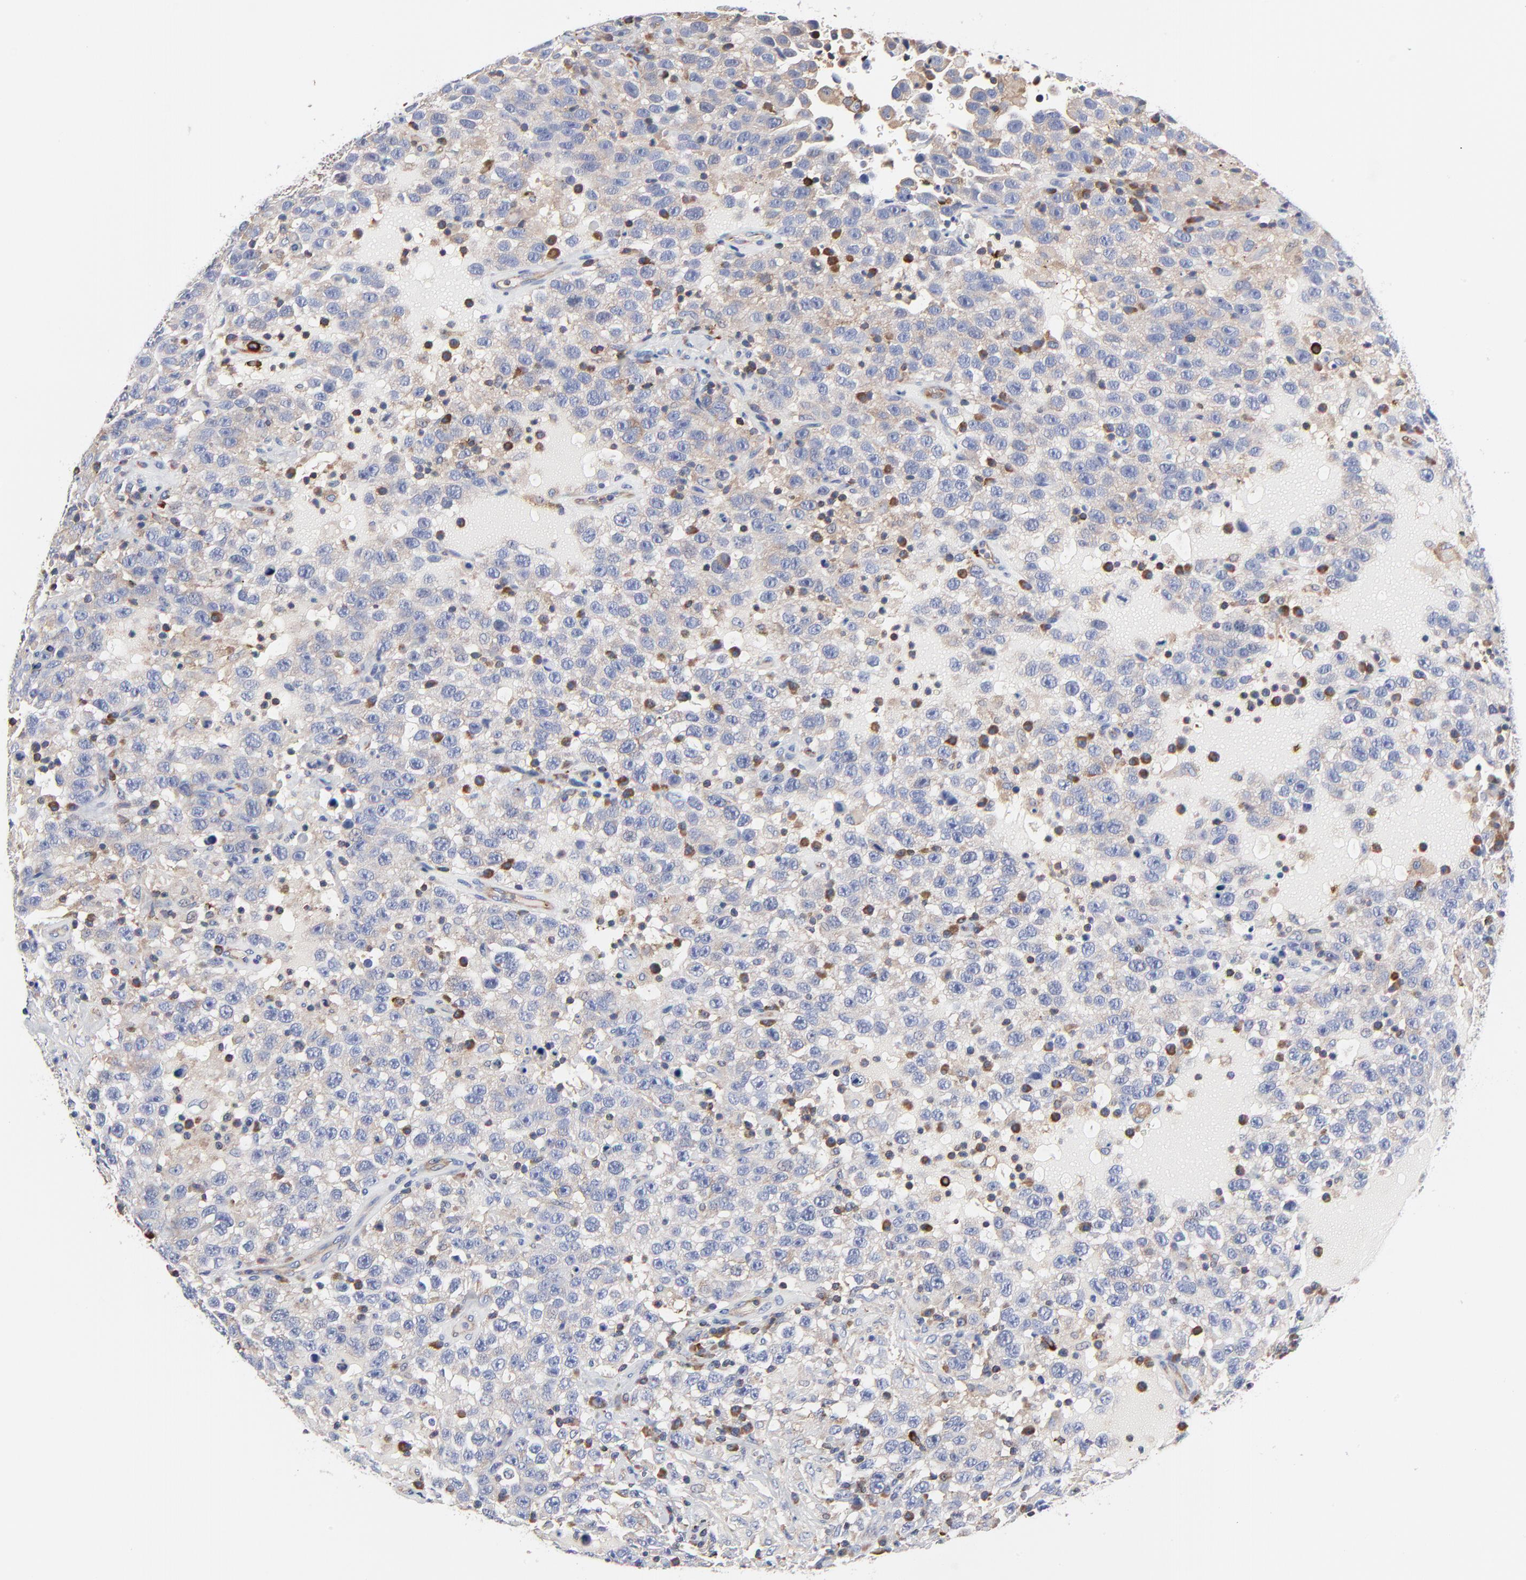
{"staining": {"intensity": "negative", "quantity": "none", "location": "none"}, "tissue": "testis cancer", "cell_type": "Tumor cells", "image_type": "cancer", "snomed": [{"axis": "morphology", "description": "Seminoma, NOS"}, {"axis": "topography", "description": "Testis"}], "caption": "Immunohistochemical staining of testis cancer exhibits no significant staining in tumor cells. (DAB (3,3'-diaminobenzidine) immunohistochemistry, high magnification).", "gene": "CD2AP", "patient": {"sex": "male", "age": 41}}